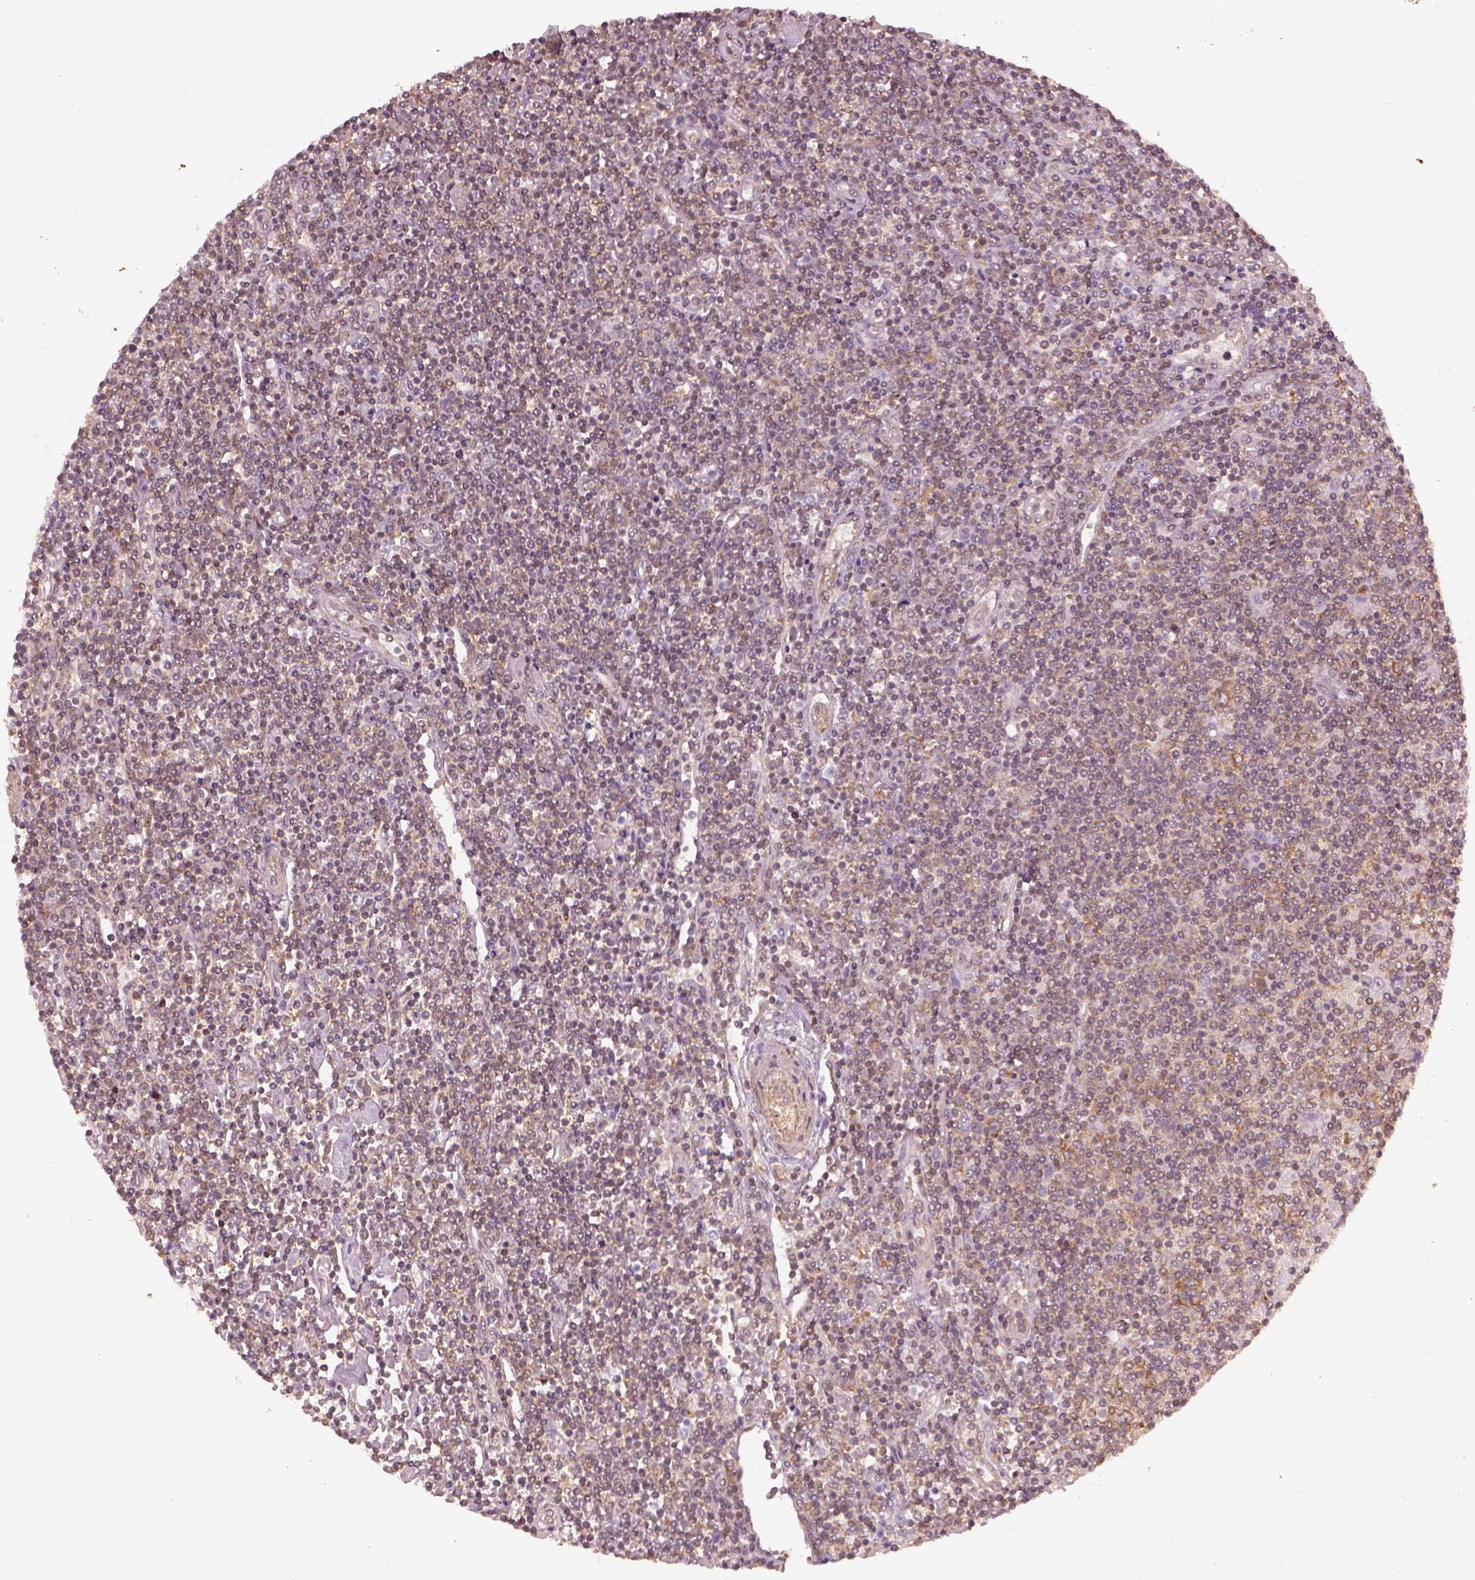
{"staining": {"intensity": "moderate", "quantity": "25%-75%", "location": "cytoplasmic/membranous"}, "tissue": "lymphoma", "cell_type": "Tumor cells", "image_type": "cancer", "snomed": [{"axis": "morphology", "description": "Hodgkin's disease, NOS"}, {"axis": "topography", "description": "Lymph node"}], "caption": "Immunohistochemistry (DAB (3,3'-diaminobenzidine)) staining of human lymphoma reveals moderate cytoplasmic/membranous protein staining in about 25%-75% of tumor cells.", "gene": "LSM14A", "patient": {"sex": "male", "age": 40}}